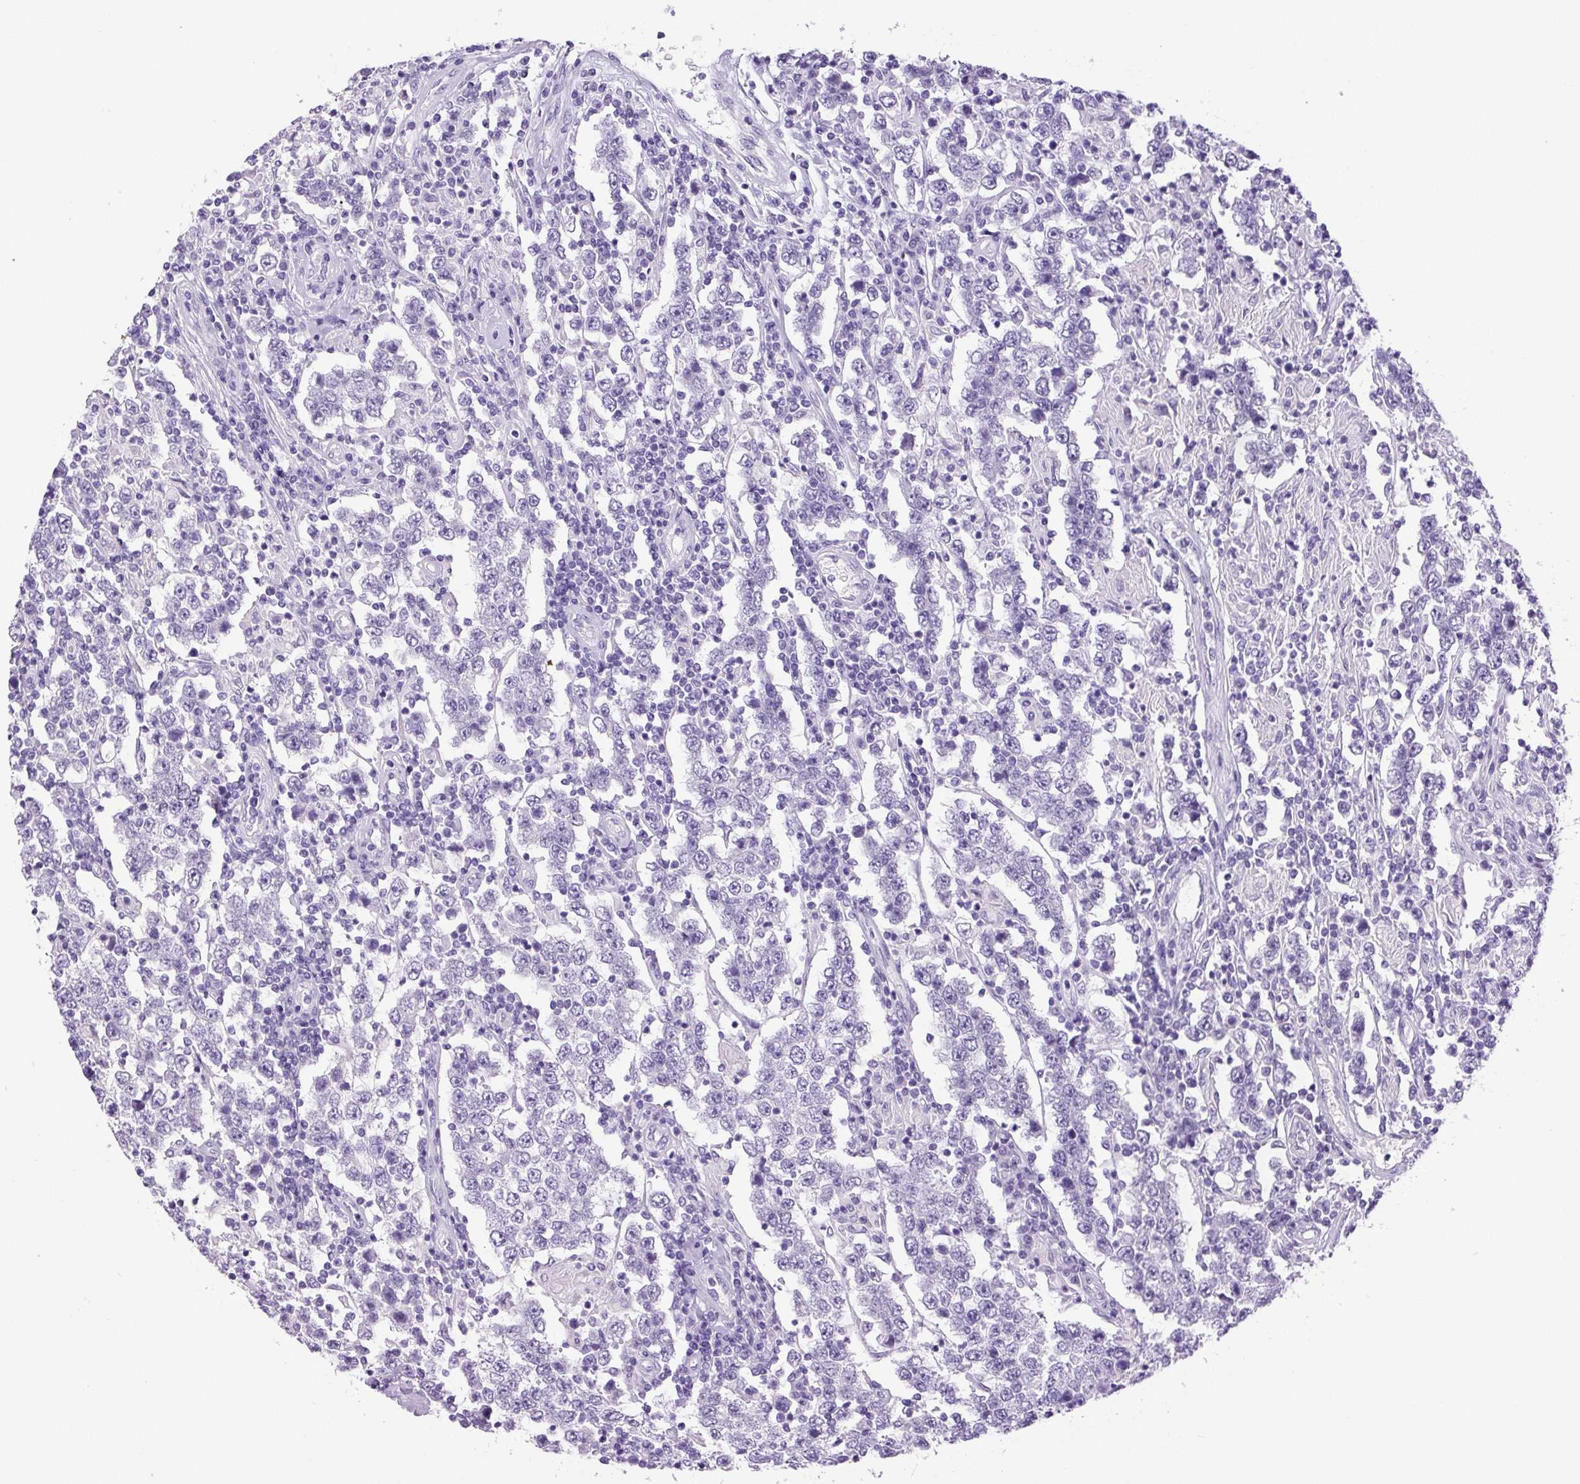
{"staining": {"intensity": "negative", "quantity": "none", "location": "none"}, "tissue": "testis cancer", "cell_type": "Tumor cells", "image_type": "cancer", "snomed": [{"axis": "morphology", "description": "Normal tissue, NOS"}, {"axis": "morphology", "description": "Urothelial carcinoma, High grade"}, {"axis": "morphology", "description": "Seminoma, NOS"}, {"axis": "morphology", "description": "Carcinoma, Embryonal, NOS"}, {"axis": "topography", "description": "Urinary bladder"}, {"axis": "topography", "description": "Testis"}], "caption": "A histopathology image of human seminoma (testis) is negative for staining in tumor cells.", "gene": "CHGA", "patient": {"sex": "male", "age": 41}}